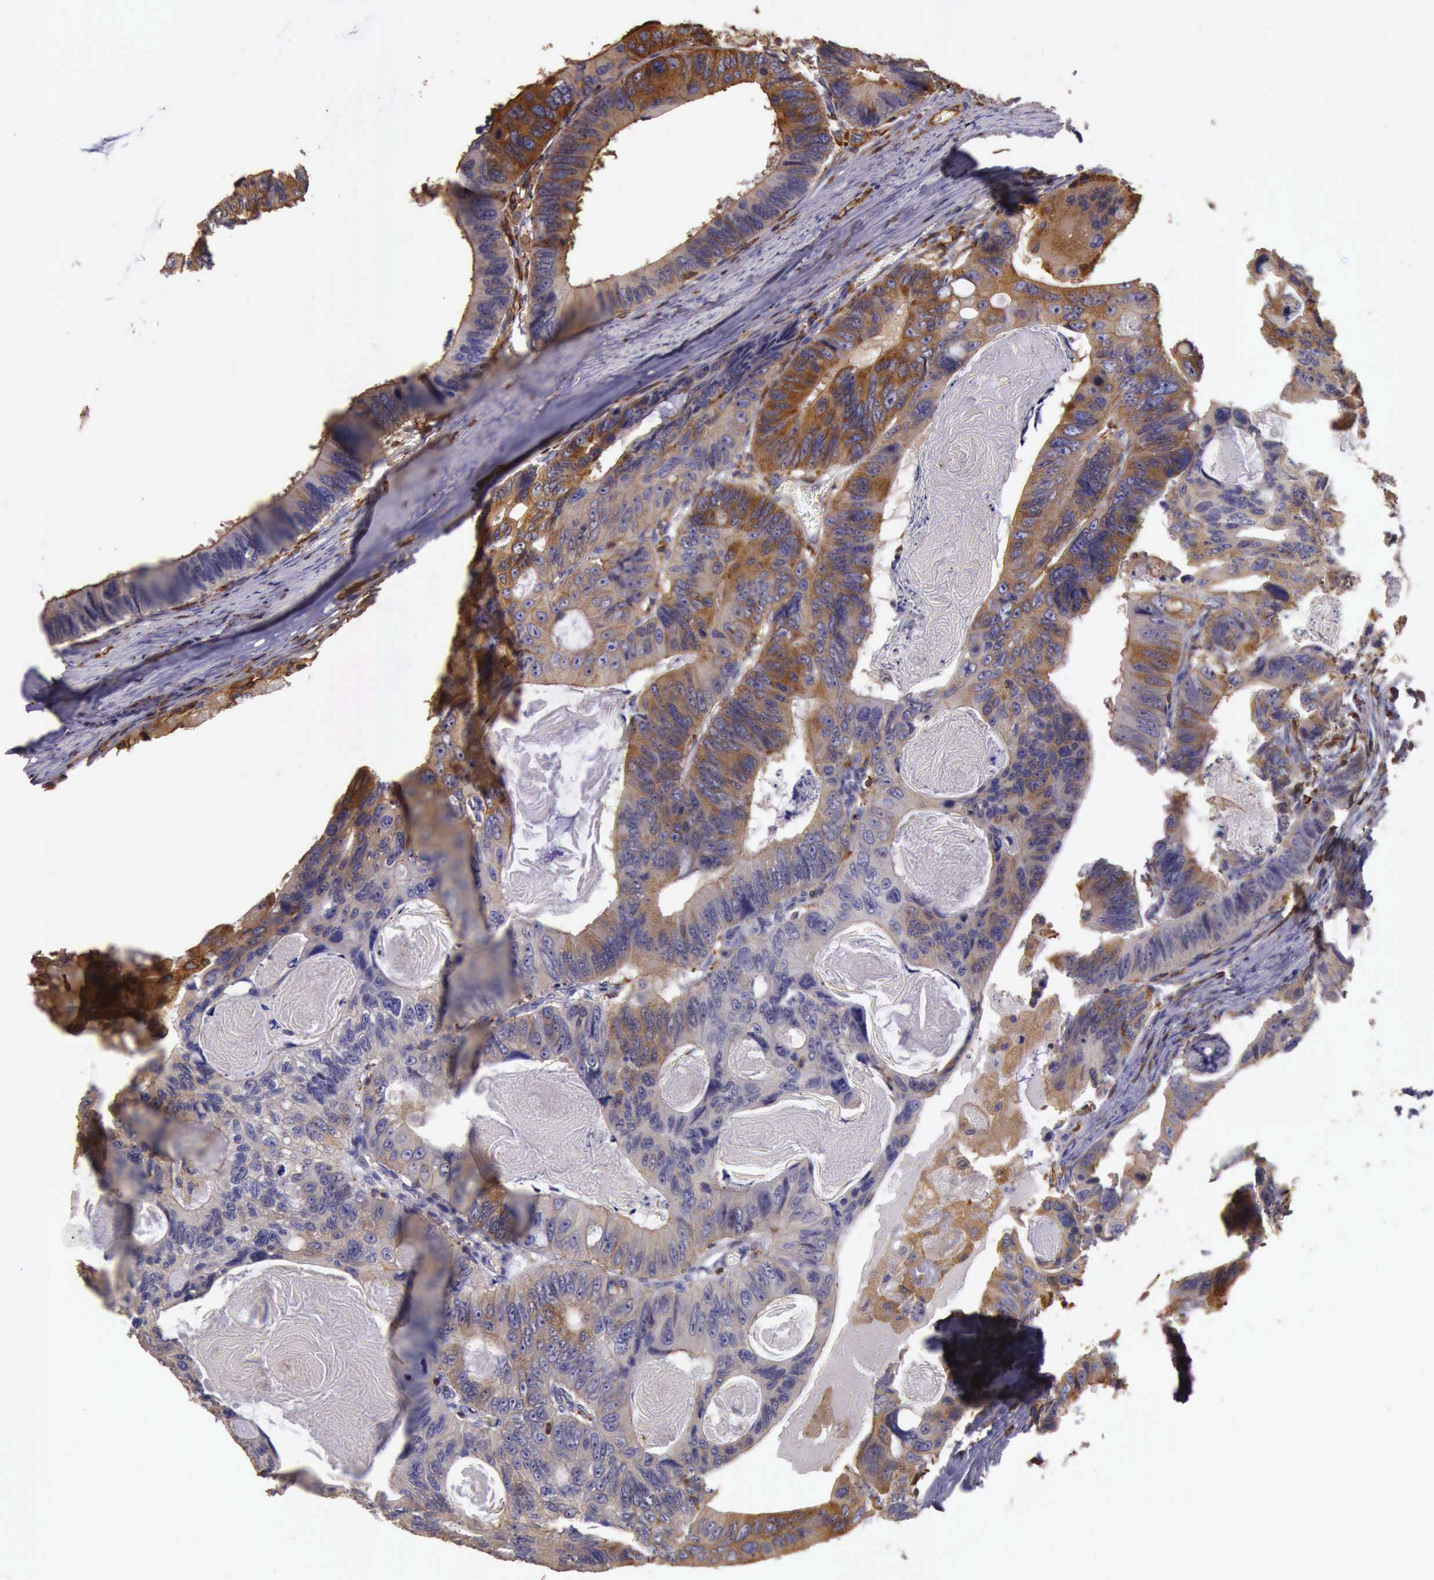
{"staining": {"intensity": "weak", "quantity": ">75%", "location": "cytoplasmic/membranous"}, "tissue": "colorectal cancer", "cell_type": "Tumor cells", "image_type": "cancer", "snomed": [{"axis": "morphology", "description": "Adenocarcinoma, NOS"}, {"axis": "topography", "description": "Colon"}], "caption": "Tumor cells exhibit weak cytoplasmic/membranous positivity in approximately >75% of cells in colorectal cancer (adenocarcinoma). Immunohistochemistry (ihc) stains the protein of interest in brown and the nuclei are stained blue.", "gene": "ARHGAP4", "patient": {"sex": "female", "age": 55}}